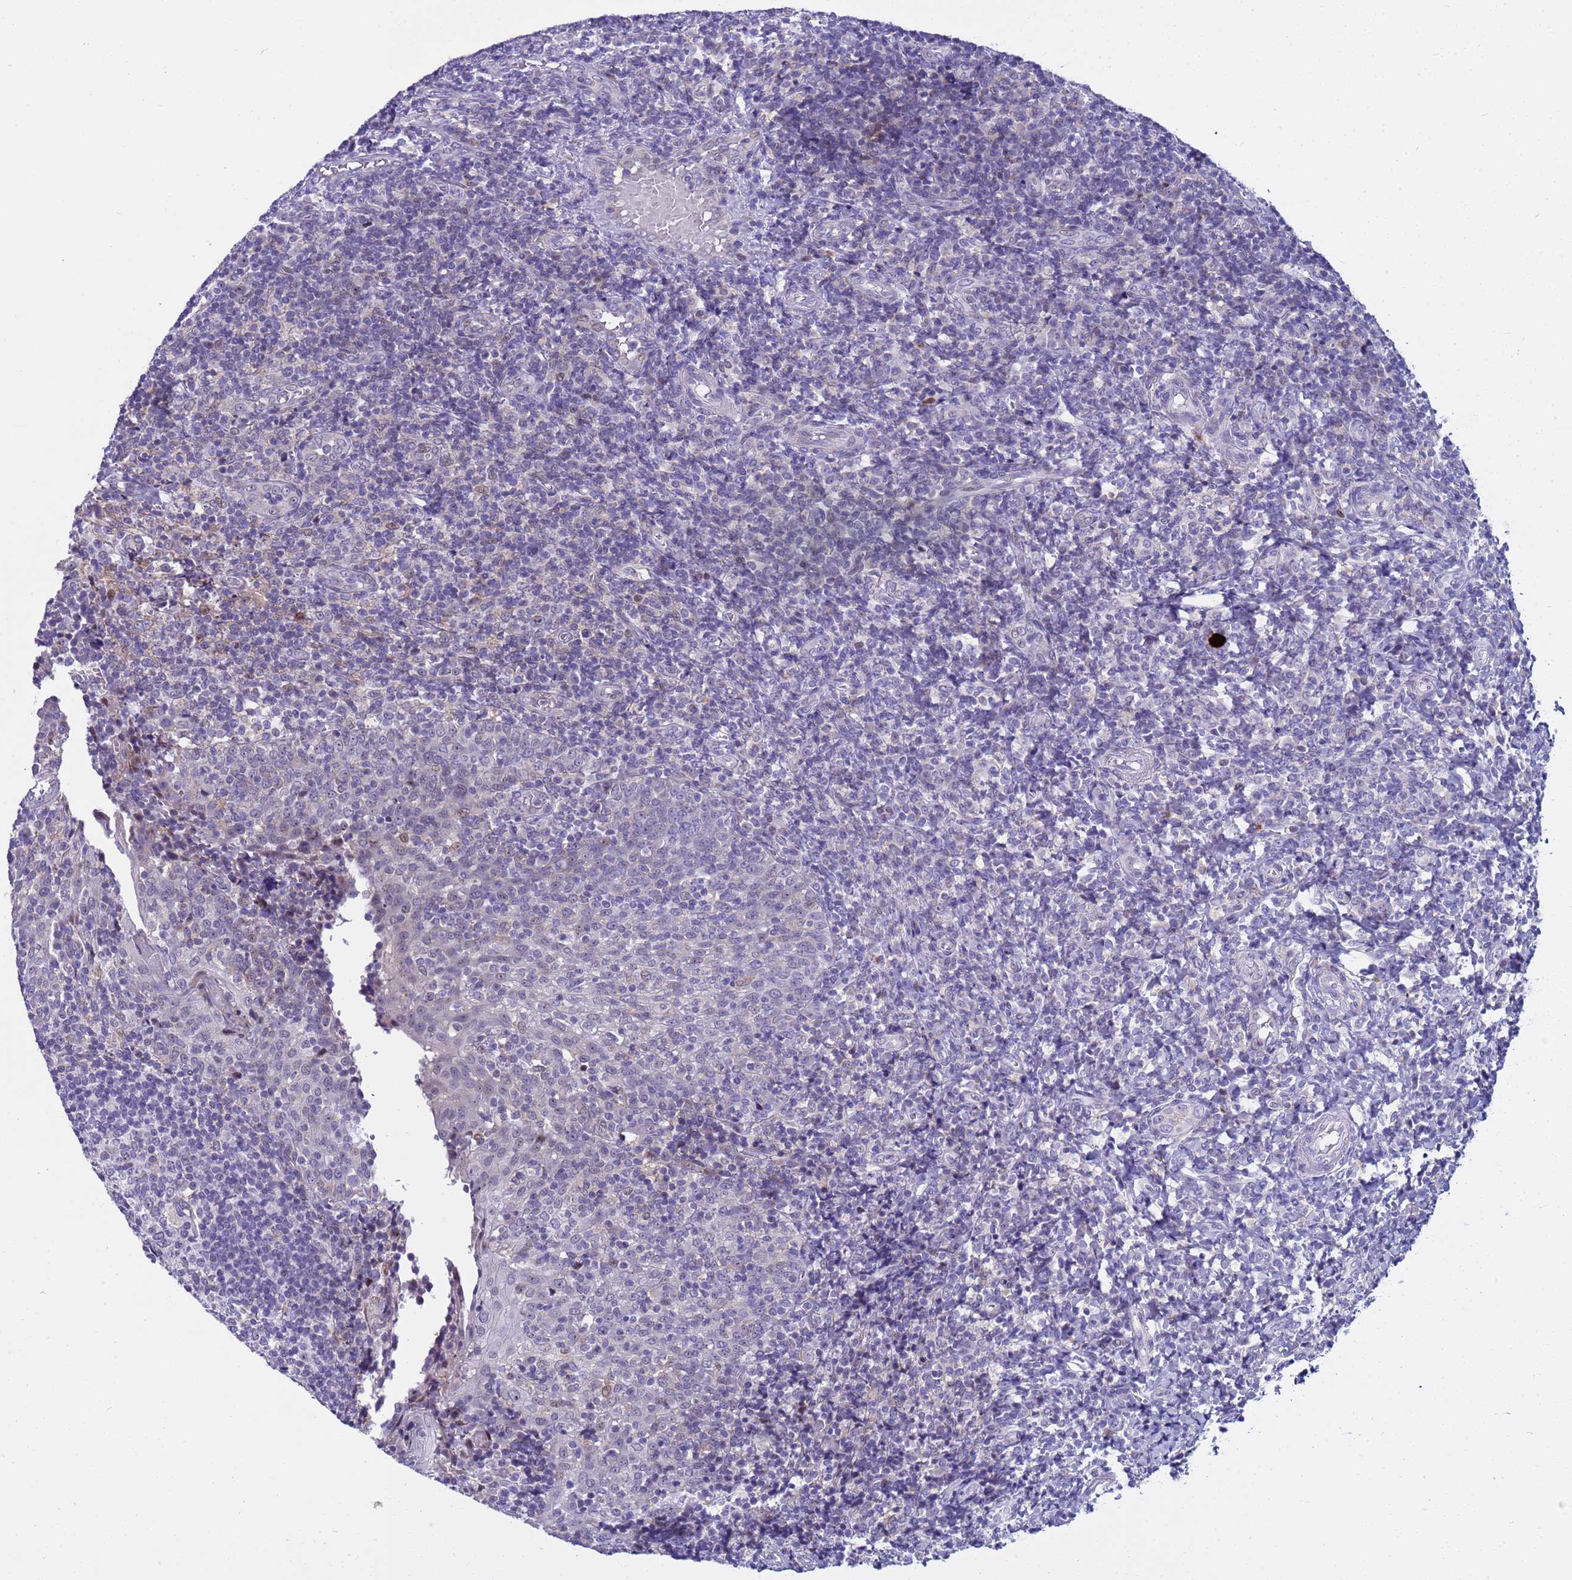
{"staining": {"intensity": "negative", "quantity": "none", "location": "none"}, "tissue": "tonsil", "cell_type": "Germinal center cells", "image_type": "normal", "snomed": [{"axis": "morphology", "description": "Normal tissue, NOS"}, {"axis": "topography", "description": "Tonsil"}], "caption": "An immunohistochemistry (IHC) image of unremarkable tonsil is shown. There is no staining in germinal center cells of tonsil.", "gene": "LRATD1", "patient": {"sex": "female", "age": 19}}